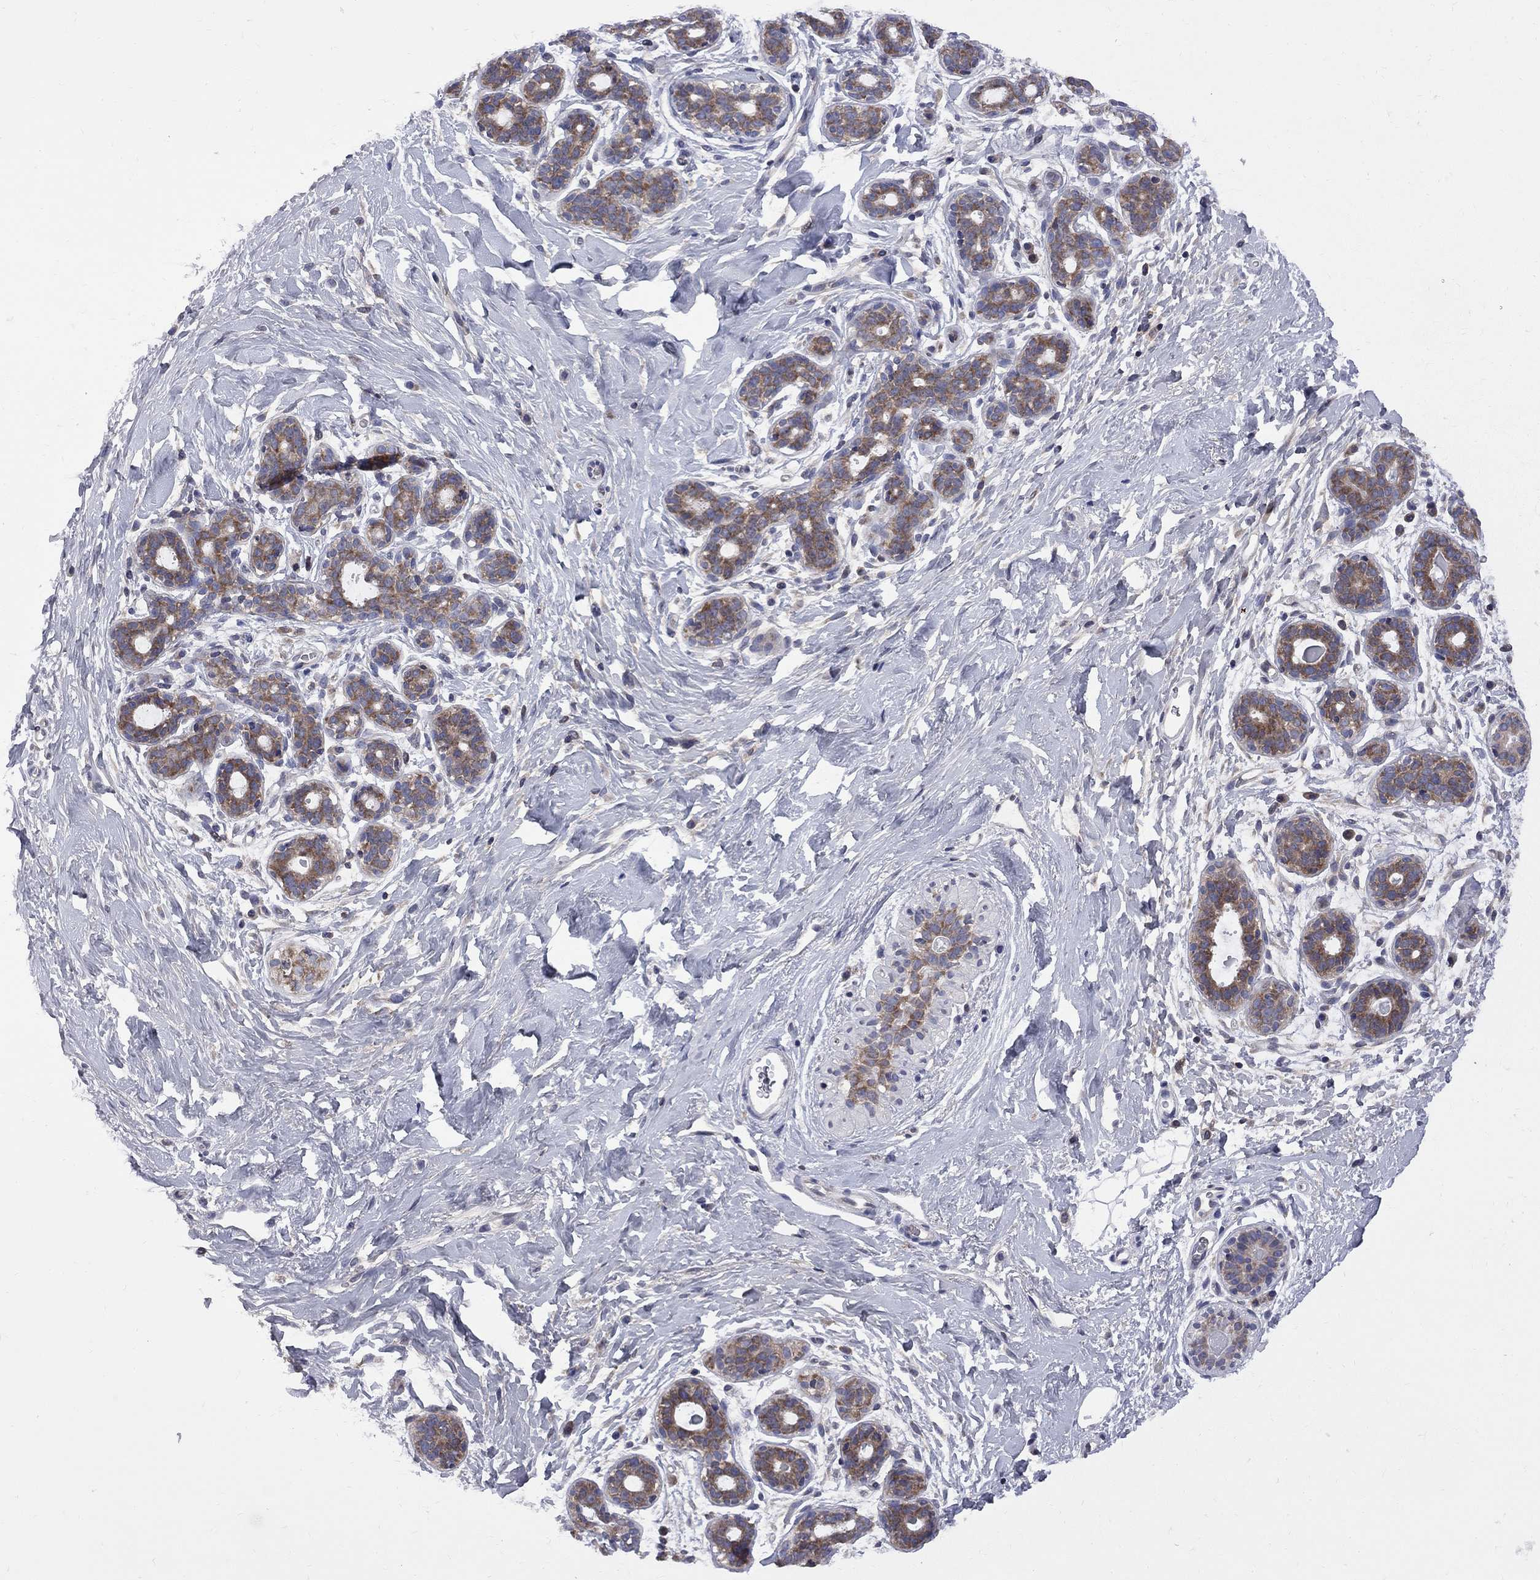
{"staining": {"intensity": "negative", "quantity": "none", "location": "none"}, "tissue": "breast", "cell_type": "Adipocytes", "image_type": "normal", "snomed": [{"axis": "morphology", "description": "Normal tissue, NOS"}, {"axis": "topography", "description": "Breast"}], "caption": "DAB immunohistochemical staining of unremarkable breast demonstrates no significant positivity in adipocytes.", "gene": "CNOT11", "patient": {"sex": "female", "age": 43}}